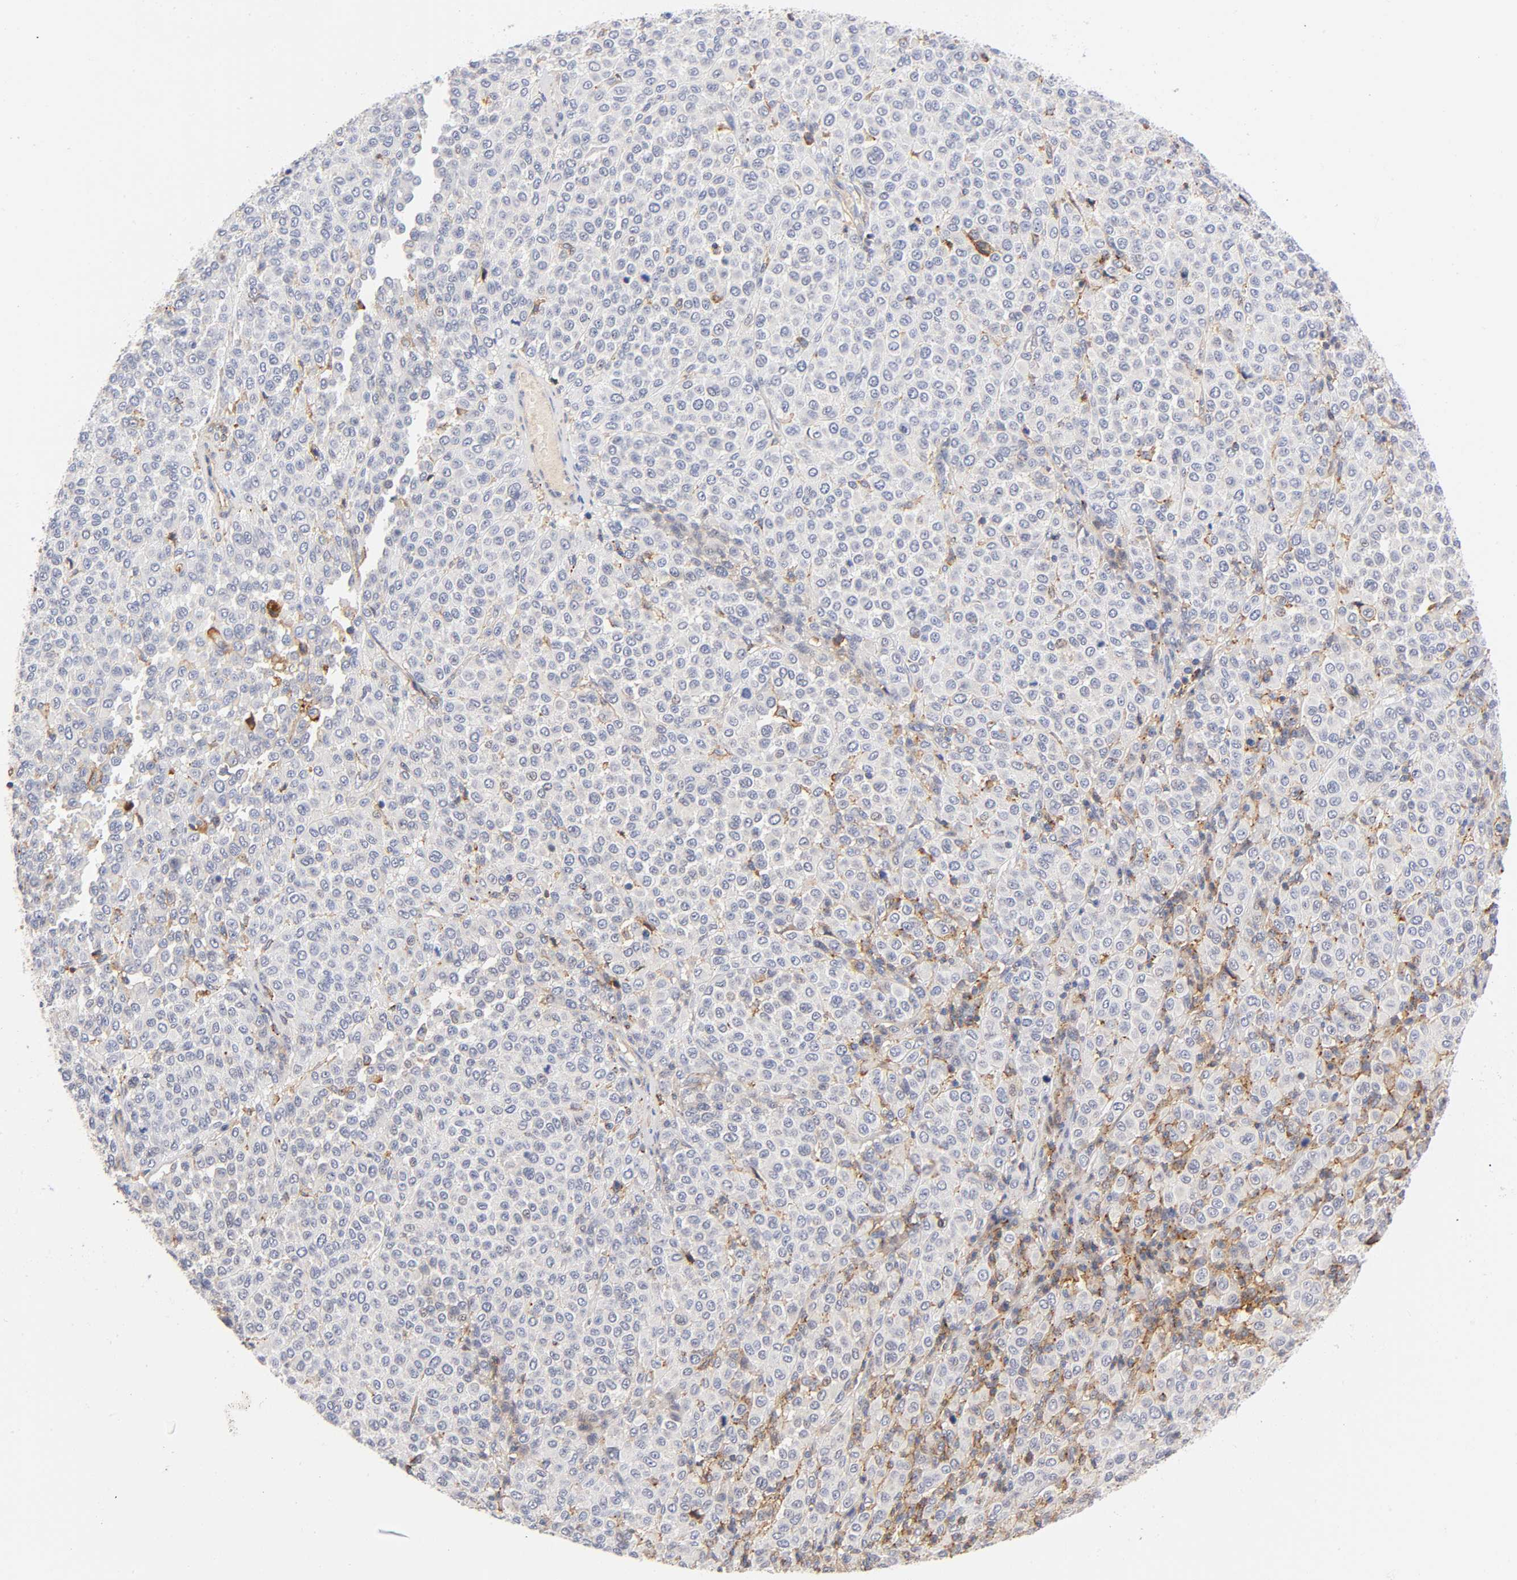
{"staining": {"intensity": "negative", "quantity": "none", "location": "none"}, "tissue": "melanoma", "cell_type": "Tumor cells", "image_type": "cancer", "snomed": [{"axis": "morphology", "description": "Malignant melanoma, Metastatic site"}, {"axis": "topography", "description": "Pancreas"}], "caption": "The image reveals no staining of tumor cells in malignant melanoma (metastatic site).", "gene": "ANXA7", "patient": {"sex": "female", "age": 30}}